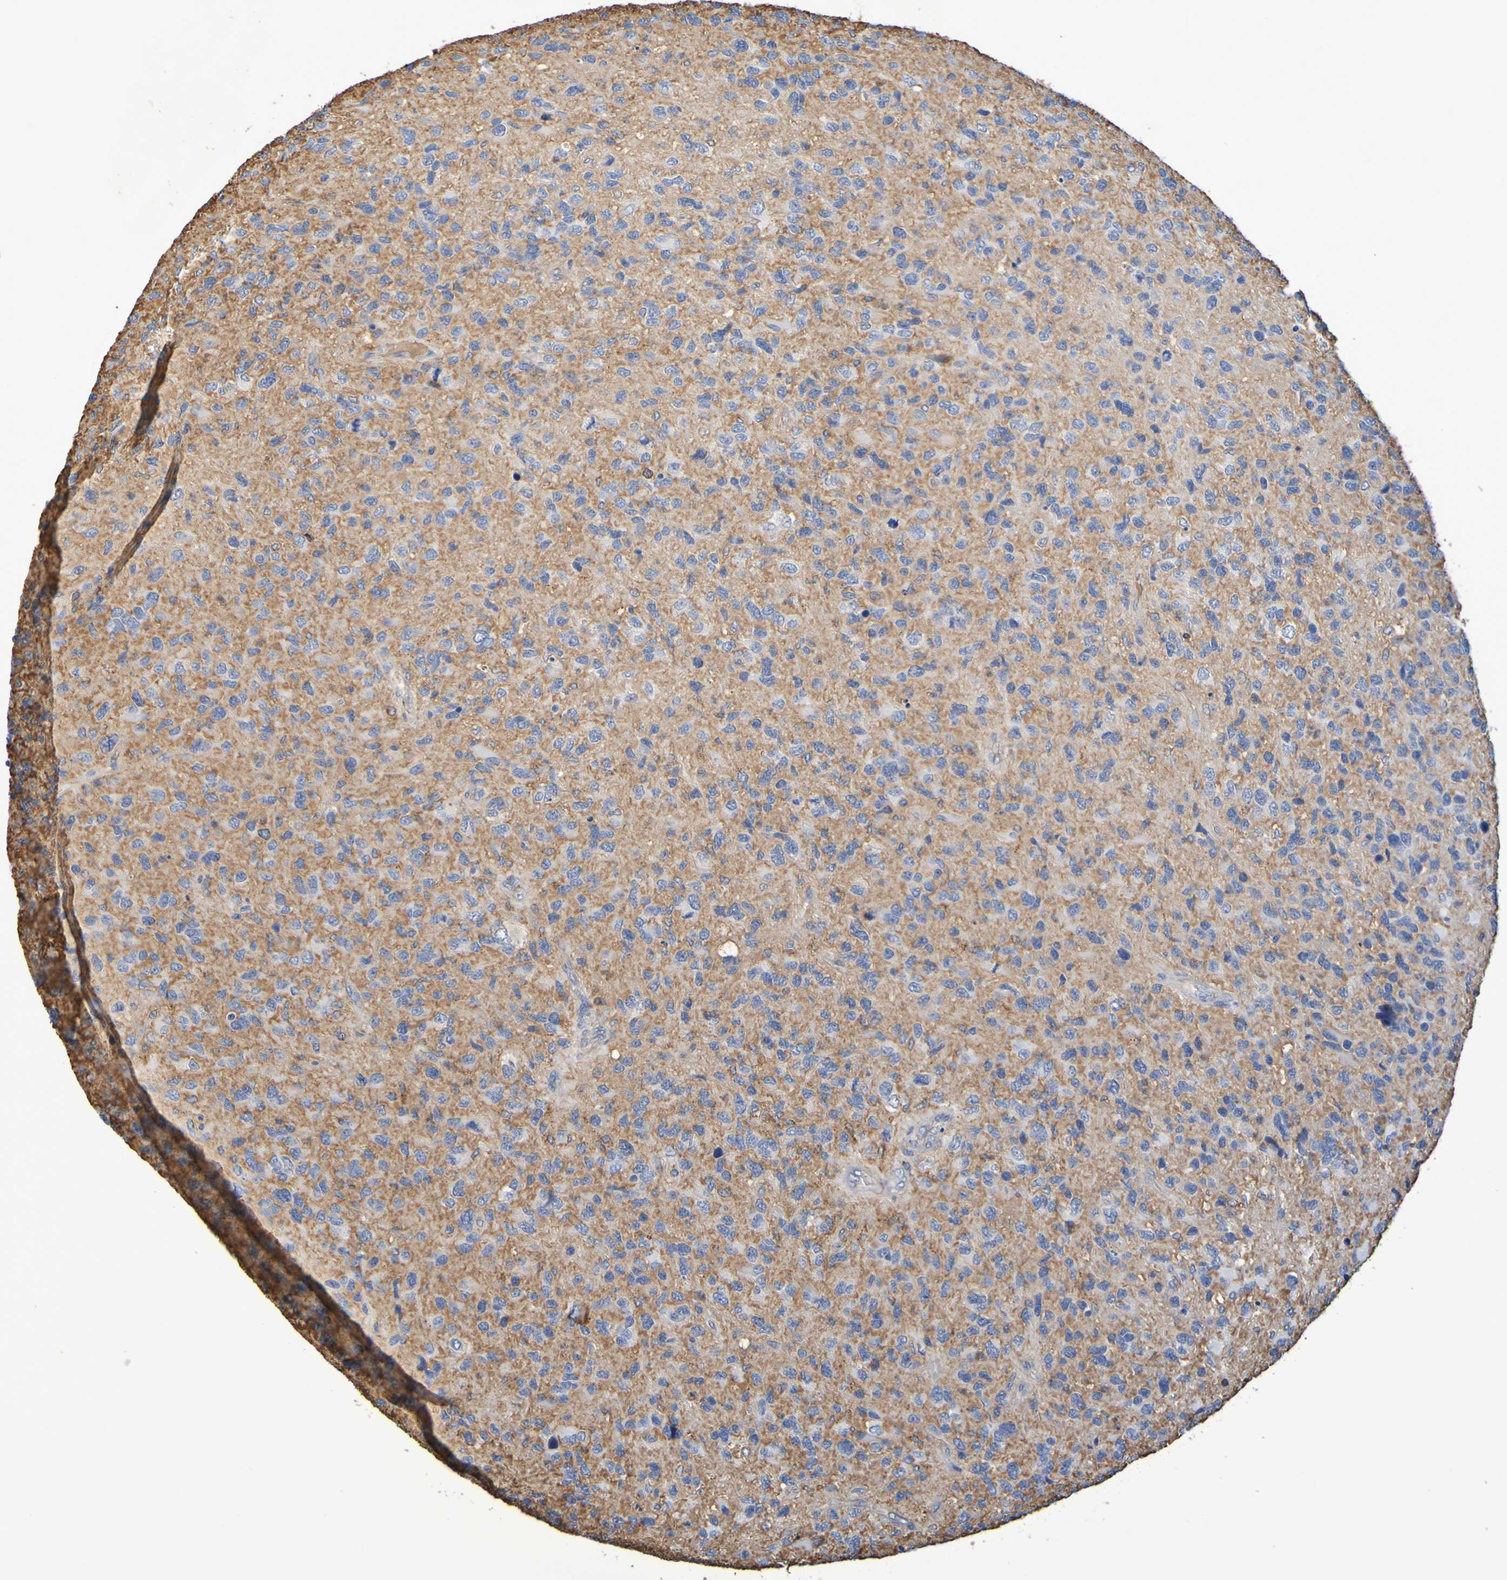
{"staining": {"intensity": "negative", "quantity": "none", "location": "none"}, "tissue": "glioma", "cell_type": "Tumor cells", "image_type": "cancer", "snomed": [{"axis": "morphology", "description": "Glioma, malignant, High grade"}, {"axis": "topography", "description": "Brain"}], "caption": "IHC micrograph of neoplastic tissue: high-grade glioma (malignant) stained with DAB (3,3'-diaminobenzidine) demonstrates no significant protein expression in tumor cells. Brightfield microscopy of immunohistochemistry stained with DAB (3,3'-diaminobenzidine) (brown) and hematoxylin (blue), captured at high magnification.", "gene": "GAB3", "patient": {"sex": "female", "age": 58}}